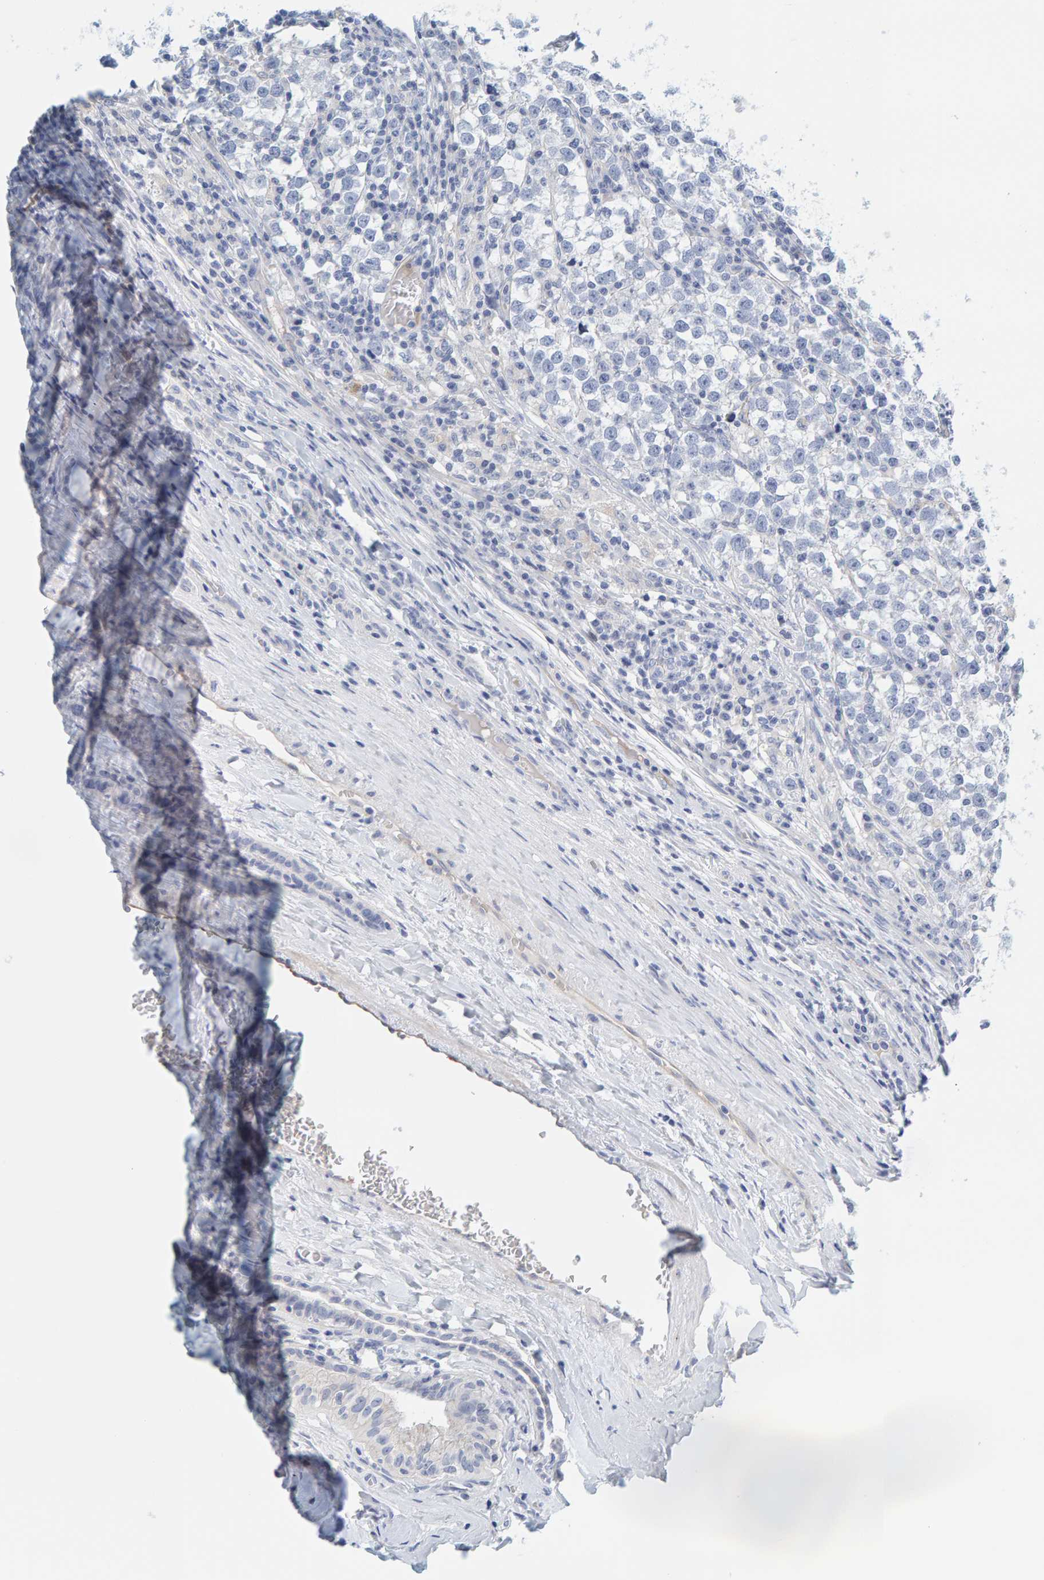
{"staining": {"intensity": "negative", "quantity": "none", "location": "none"}, "tissue": "testis cancer", "cell_type": "Tumor cells", "image_type": "cancer", "snomed": [{"axis": "morphology", "description": "Normal tissue, NOS"}, {"axis": "morphology", "description": "Seminoma, NOS"}, {"axis": "topography", "description": "Testis"}], "caption": "High magnification brightfield microscopy of testis cancer stained with DAB (3,3'-diaminobenzidine) (brown) and counterstained with hematoxylin (blue): tumor cells show no significant expression.", "gene": "MOG", "patient": {"sex": "male", "age": 43}}